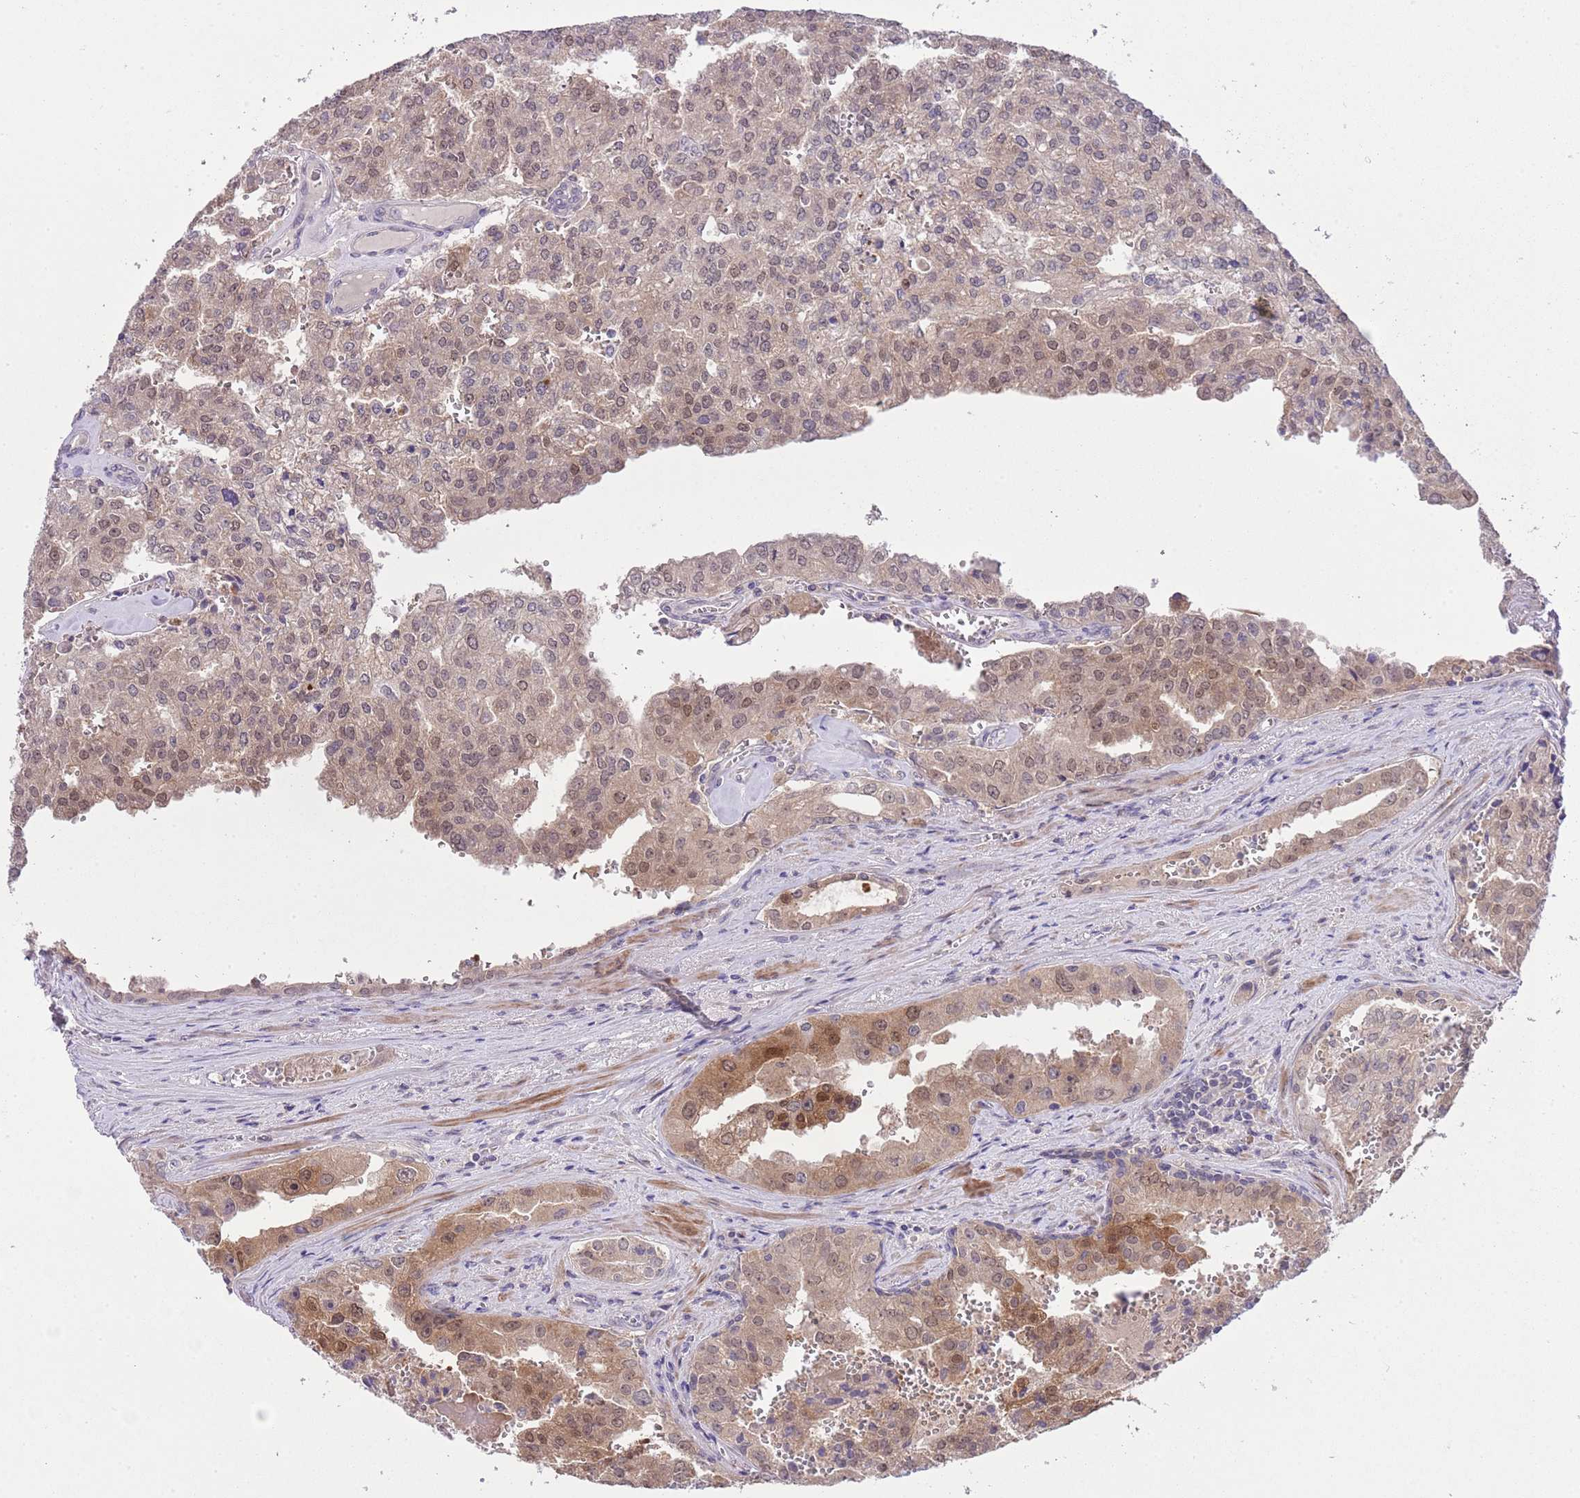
{"staining": {"intensity": "moderate", "quantity": ">75%", "location": "cytoplasmic/membranous,nuclear"}, "tissue": "prostate cancer", "cell_type": "Tumor cells", "image_type": "cancer", "snomed": [{"axis": "morphology", "description": "Adenocarcinoma, High grade"}, {"axis": "topography", "description": "Prostate"}], "caption": "A micrograph showing moderate cytoplasmic/membranous and nuclear positivity in approximately >75% of tumor cells in prostate cancer (adenocarcinoma (high-grade)), as visualized by brown immunohistochemical staining.", "gene": "GALK2", "patient": {"sex": "male", "age": 68}}